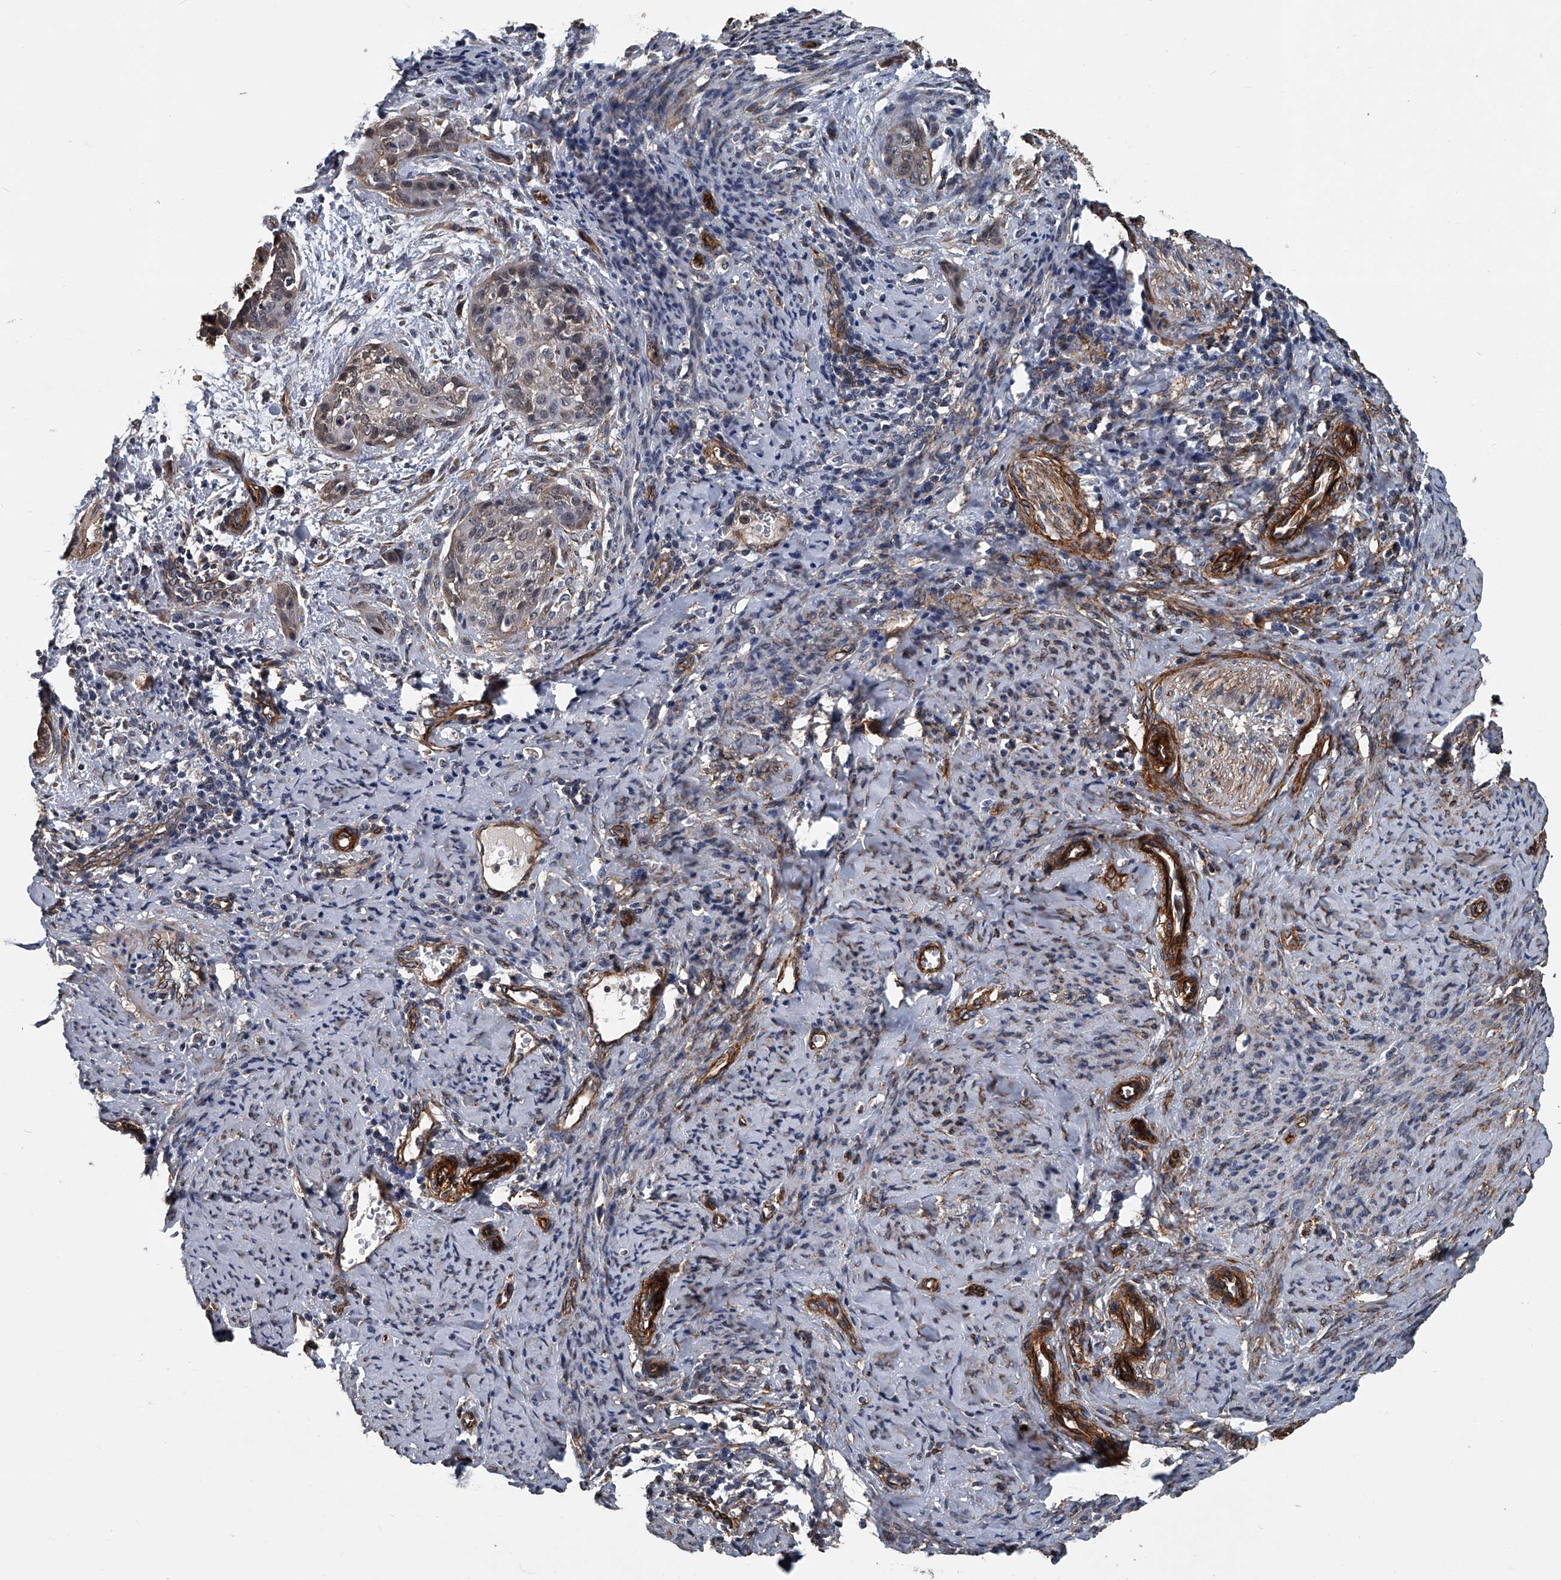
{"staining": {"intensity": "negative", "quantity": "none", "location": "none"}, "tissue": "cervical cancer", "cell_type": "Tumor cells", "image_type": "cancer", "snomed": [{"axis": "morphology", "description": "Squamous cell carcinoma, NOS"}, {"axis": "topography", "description": "Cervix"}], "caption": "Tumor cells show no significant protein positivity in cervical cancer (squamous cell carcinoma).", "gene": "LDLRAD2", "patient": {"sex": "female", "age": 33}}